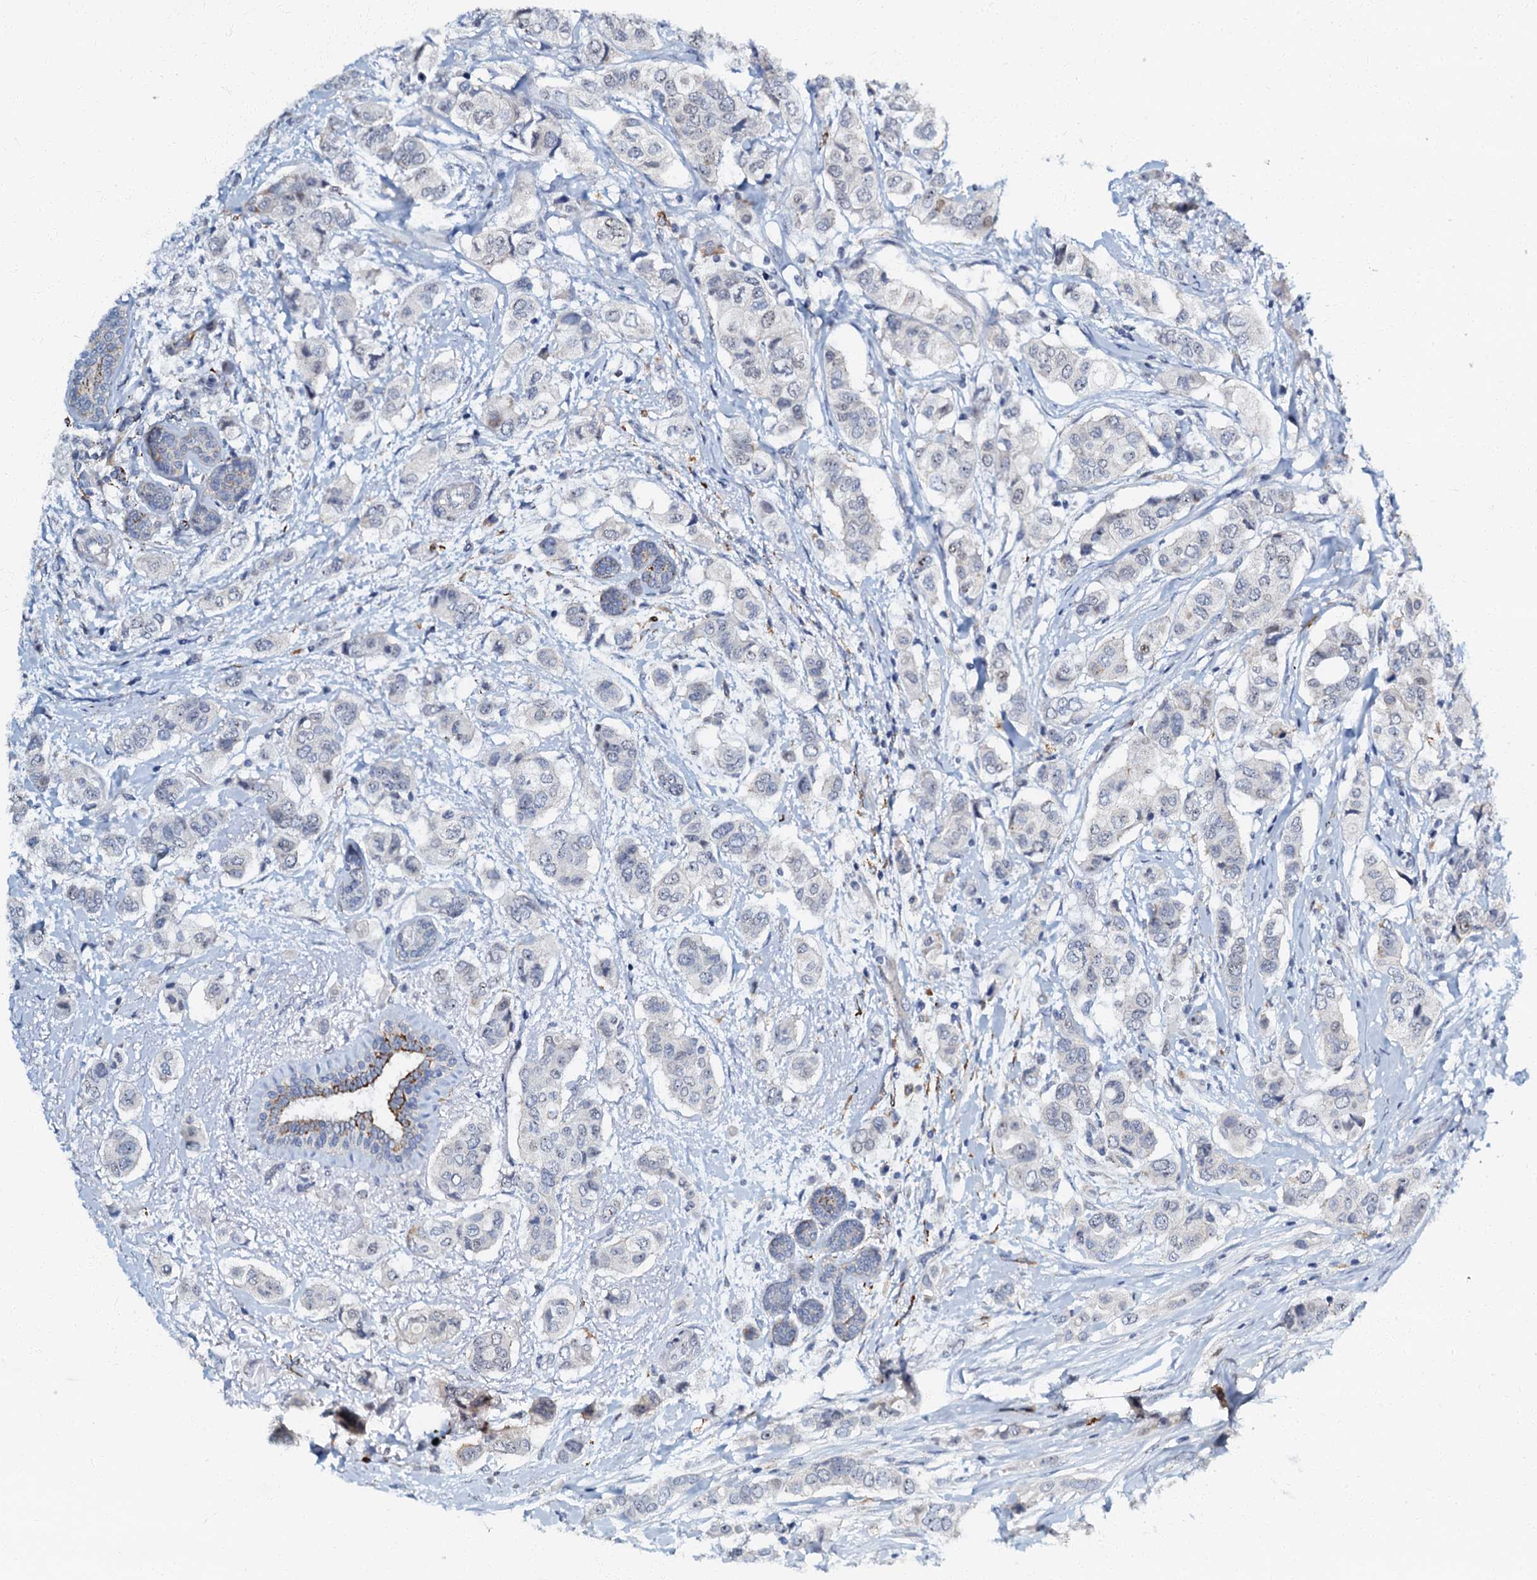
{"staining": {"intensity": "negative", "quantity": "none", "location": "none"}, "tissue": "breast cancer", "cell_type": "Tumor cells", "image_type": "cancer", "snomed": [{"axis": "morphology", "description": "Lobular carcinoma"}, {"axis": "topography", "description": "Breast"}], "caption": "The immunohistochemistry (IHC) histopathology image has no significant staining in tumor cells of breast cancer (lobular carcinoma) tissue.", "gene": "OLAH", "patient": {"sex": "female", "age": 51}}